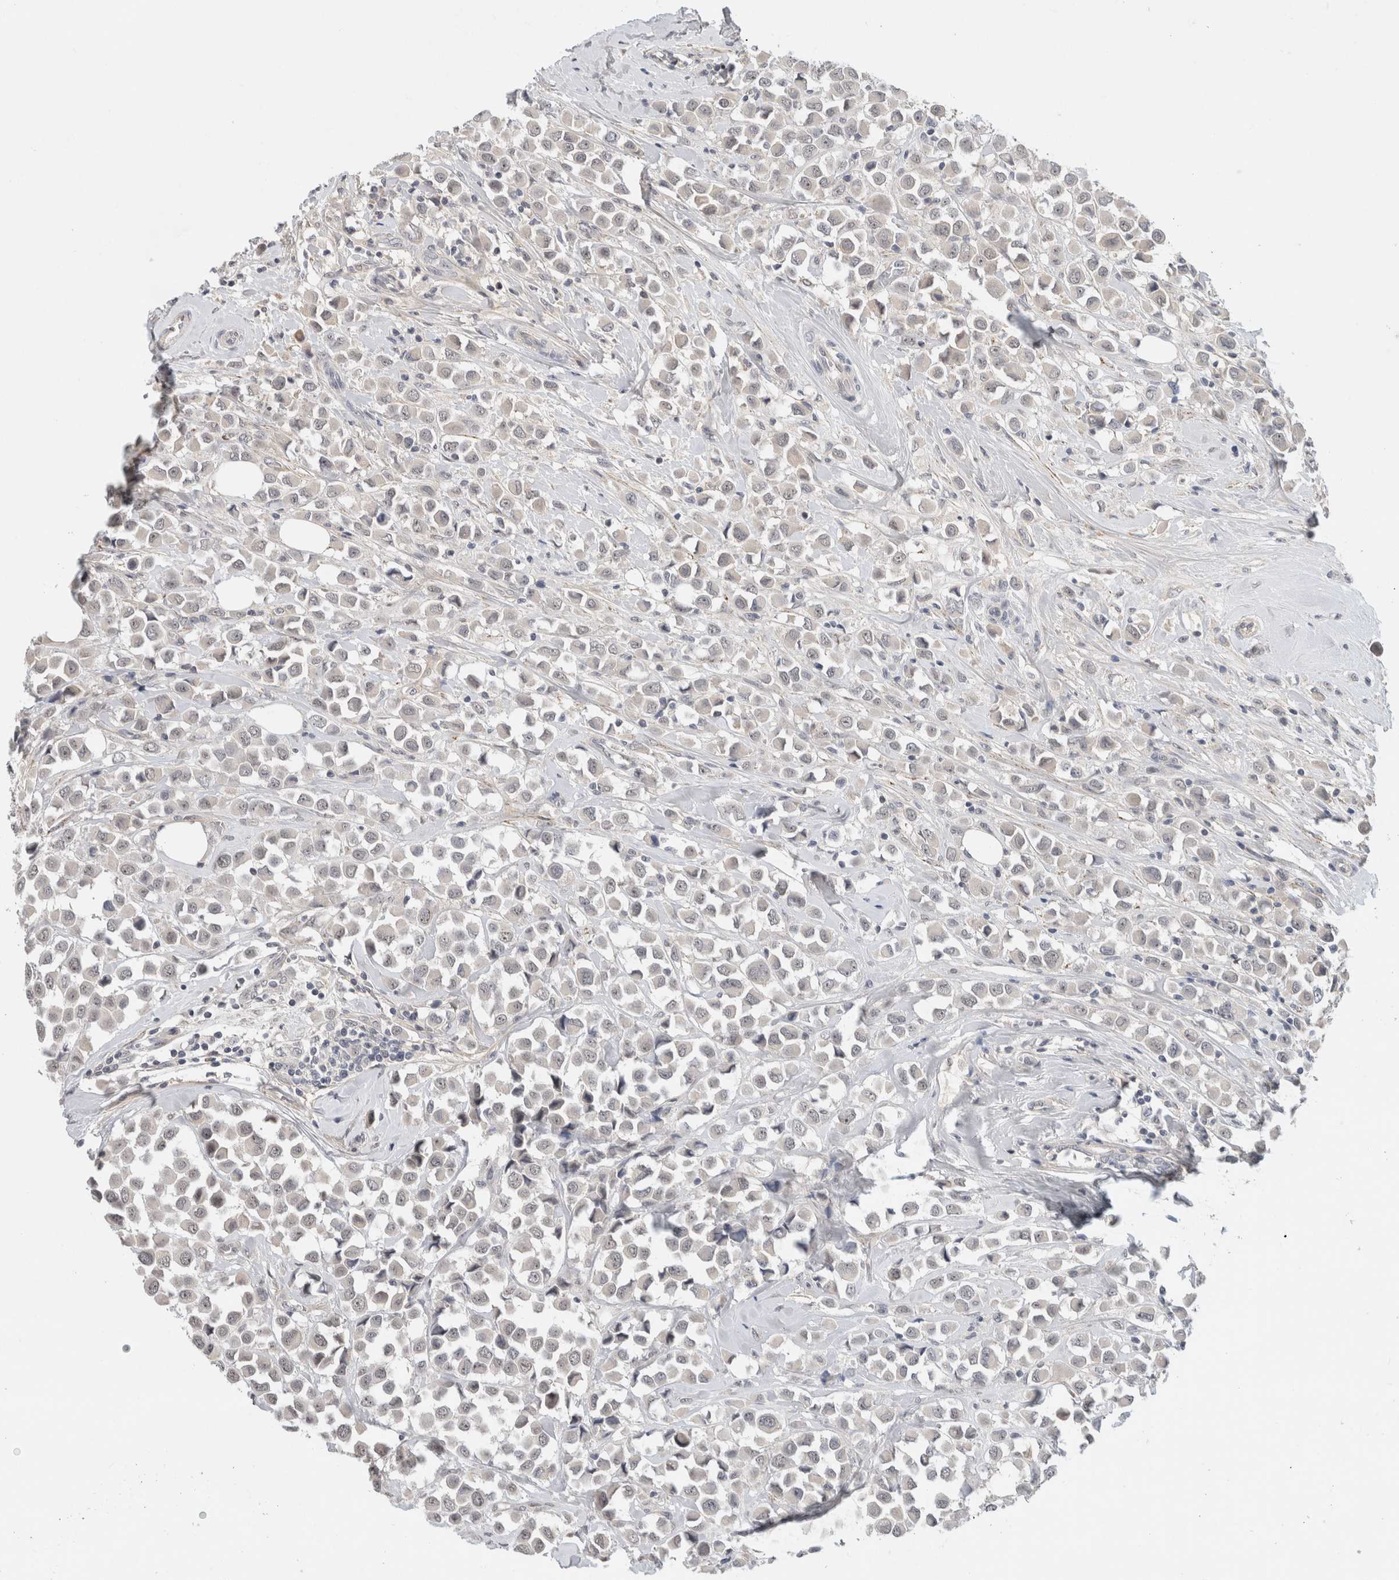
{"staining": {"intensity": "negative", "quantity": "none", "location": "none"}, "tissue": "breast cancer", "cell_type": "Tumor cells", "image_type": "cancer", "snomed": [{"axis": "morphology", "description": "Duct carcinoma"}, {"axis": "topography", "description": "Breast"}], "caption": "This is an immunohistochemistry micrograph of human breast infiltrating ductal carcinoma. There is no staining in tumor cells.", "gene": "HCN3", "patient": {"sex": "female", "age": 61}}